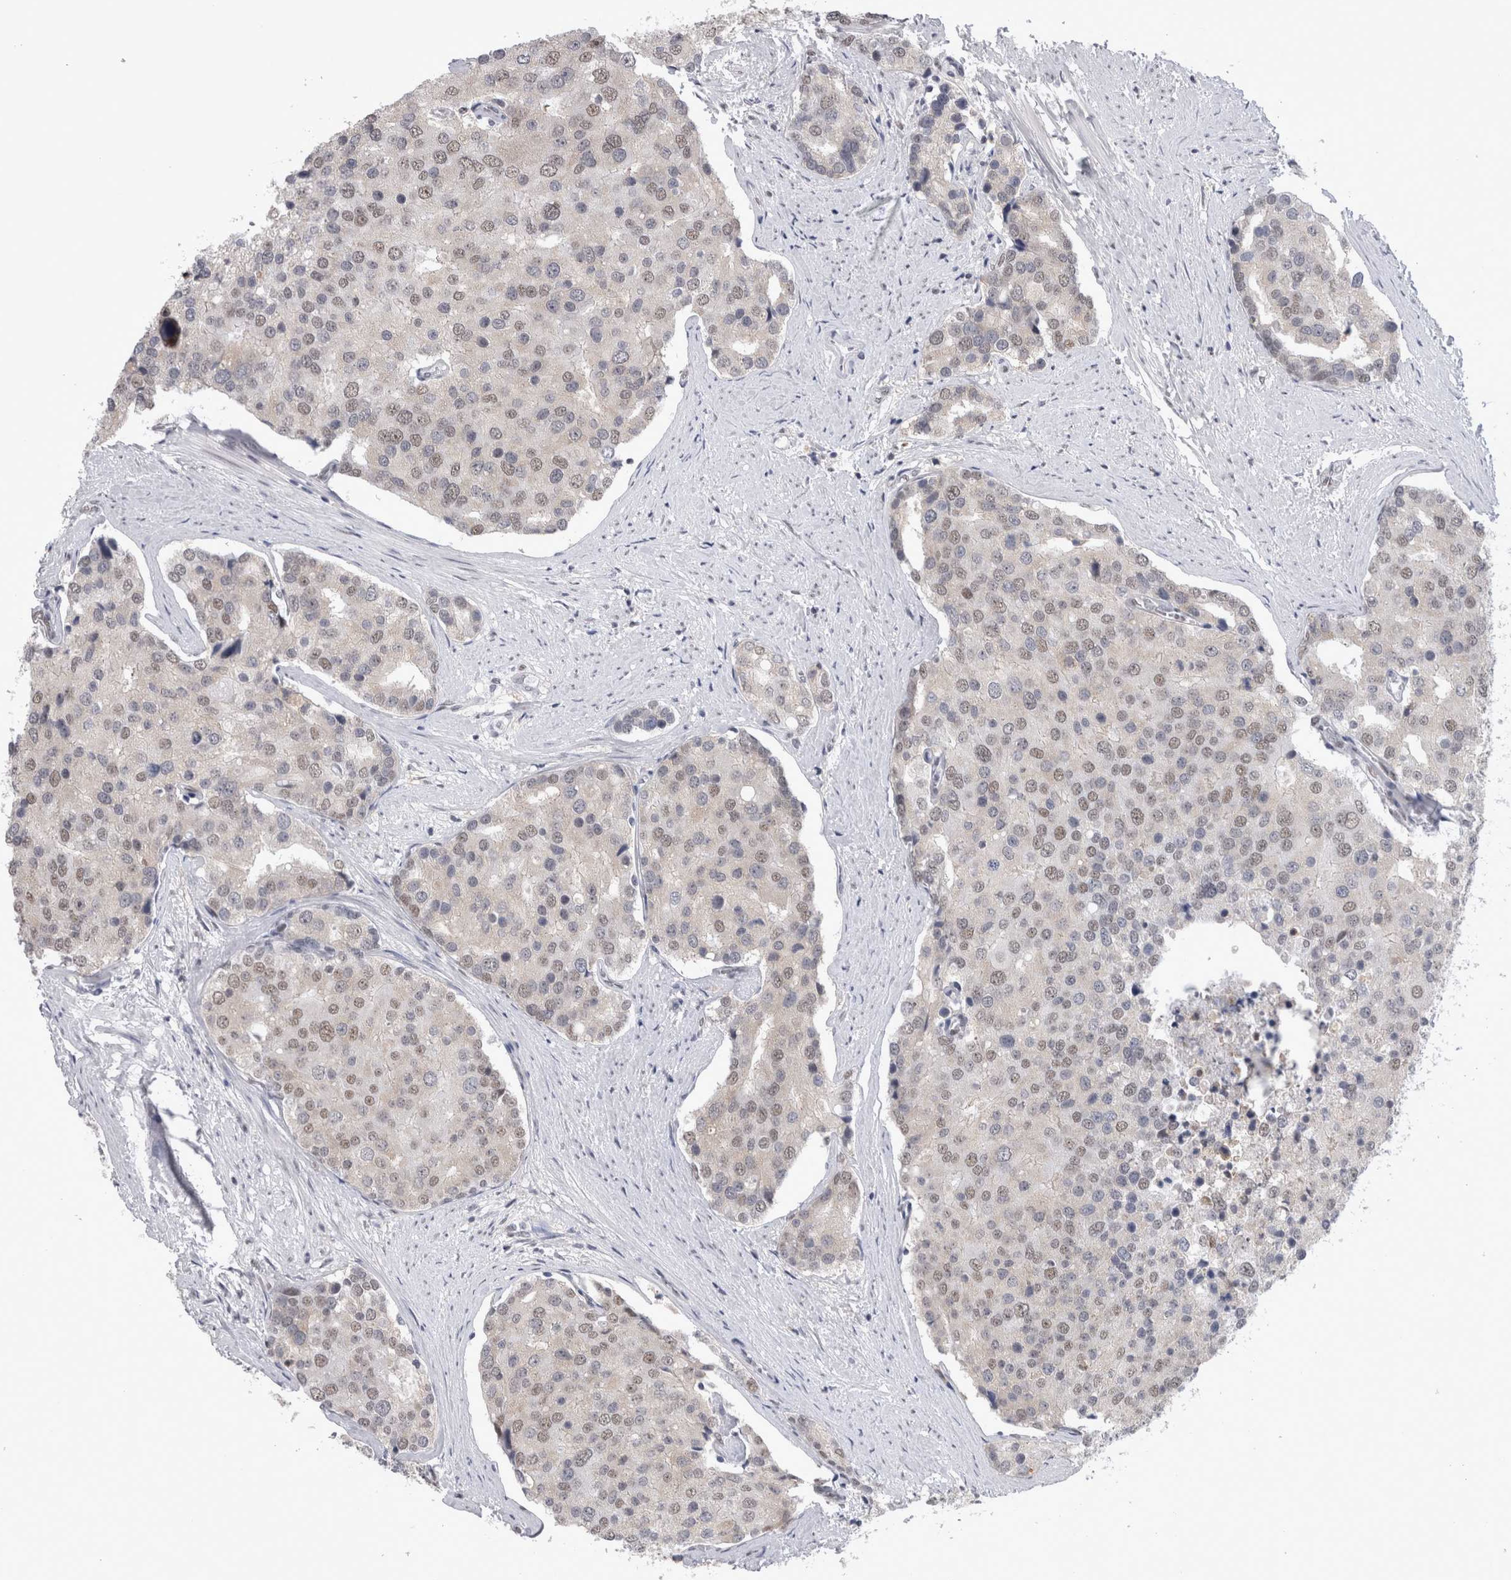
{"staining": {"intensity": "weak", "quantity": "<25%", "location": "nuclear"}, "tissue": "prostate cancer", "cell_type": "Tumor cells", "image_type": "cancer", "snomed": [{"axis": "morphology", "description": "Adenocarcinoma, High grade"}, {"axis": "topography", "description": "Prostate"}], "caption": "Image shows no significant protein positivity in tumor cells of prostate cancer.", "gene": "API5", "patient": {"sex": "male", "age": 50}}